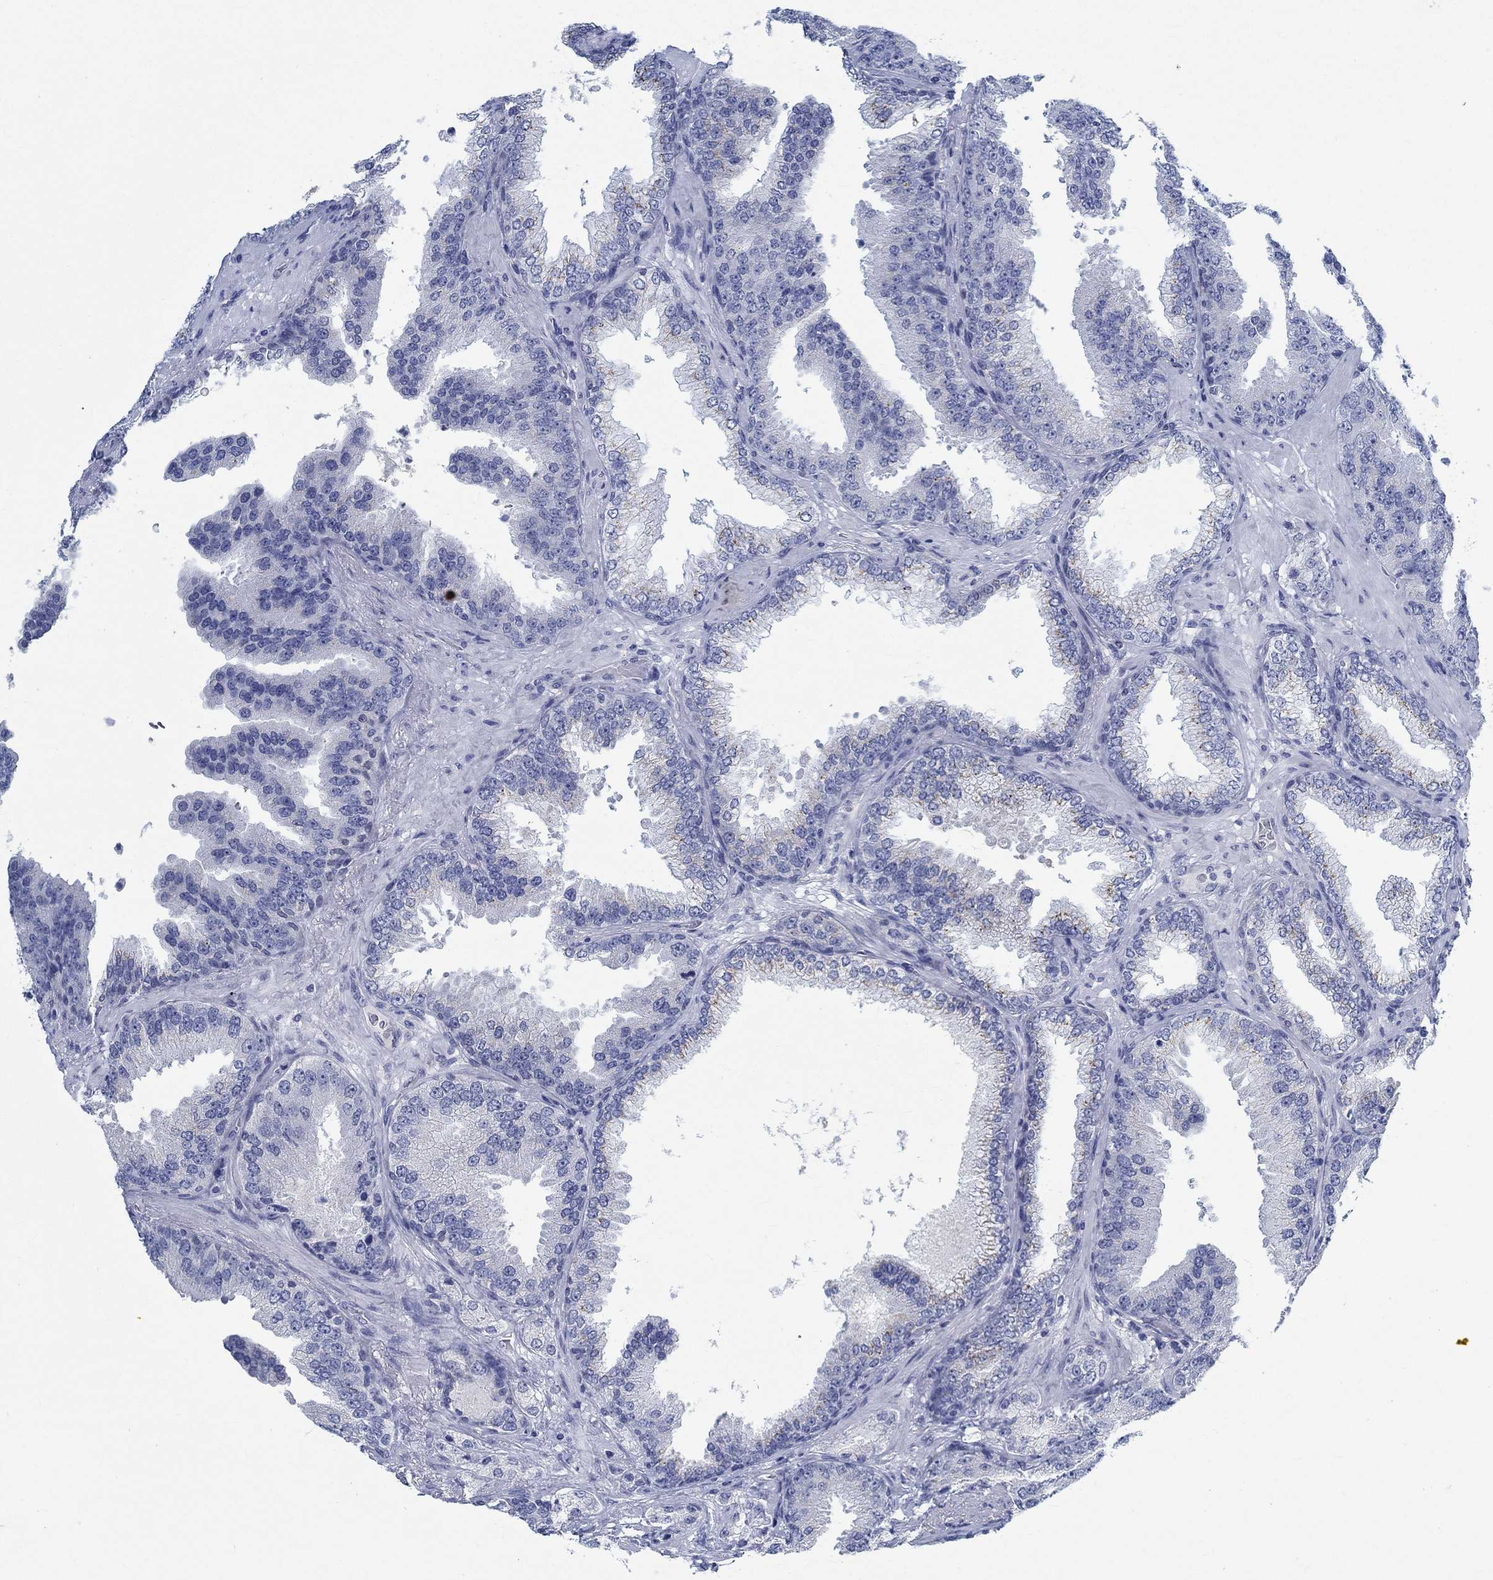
{"staining": {"intensity": "negative", "quantity": "none", "location": "none"}, "tissue": "prostate cancer", "cell_type": "Tumor cells", "image_type": "cancer", "snomed": [{"axis": "morphology", "description": "Adenocarcinoma, Low grade"}, {"axis": "topography", "description": "Prostate"}], "caption": "An immunohistochemistry (IHC) photomicrograph of prostate low-grade adenocarcinoma is shown. There is no staining in tumor cells of prostate low-grade adenocarcinoma.", "gene": "TEKT4", "patient": {"sex": "male", "age": 68}}